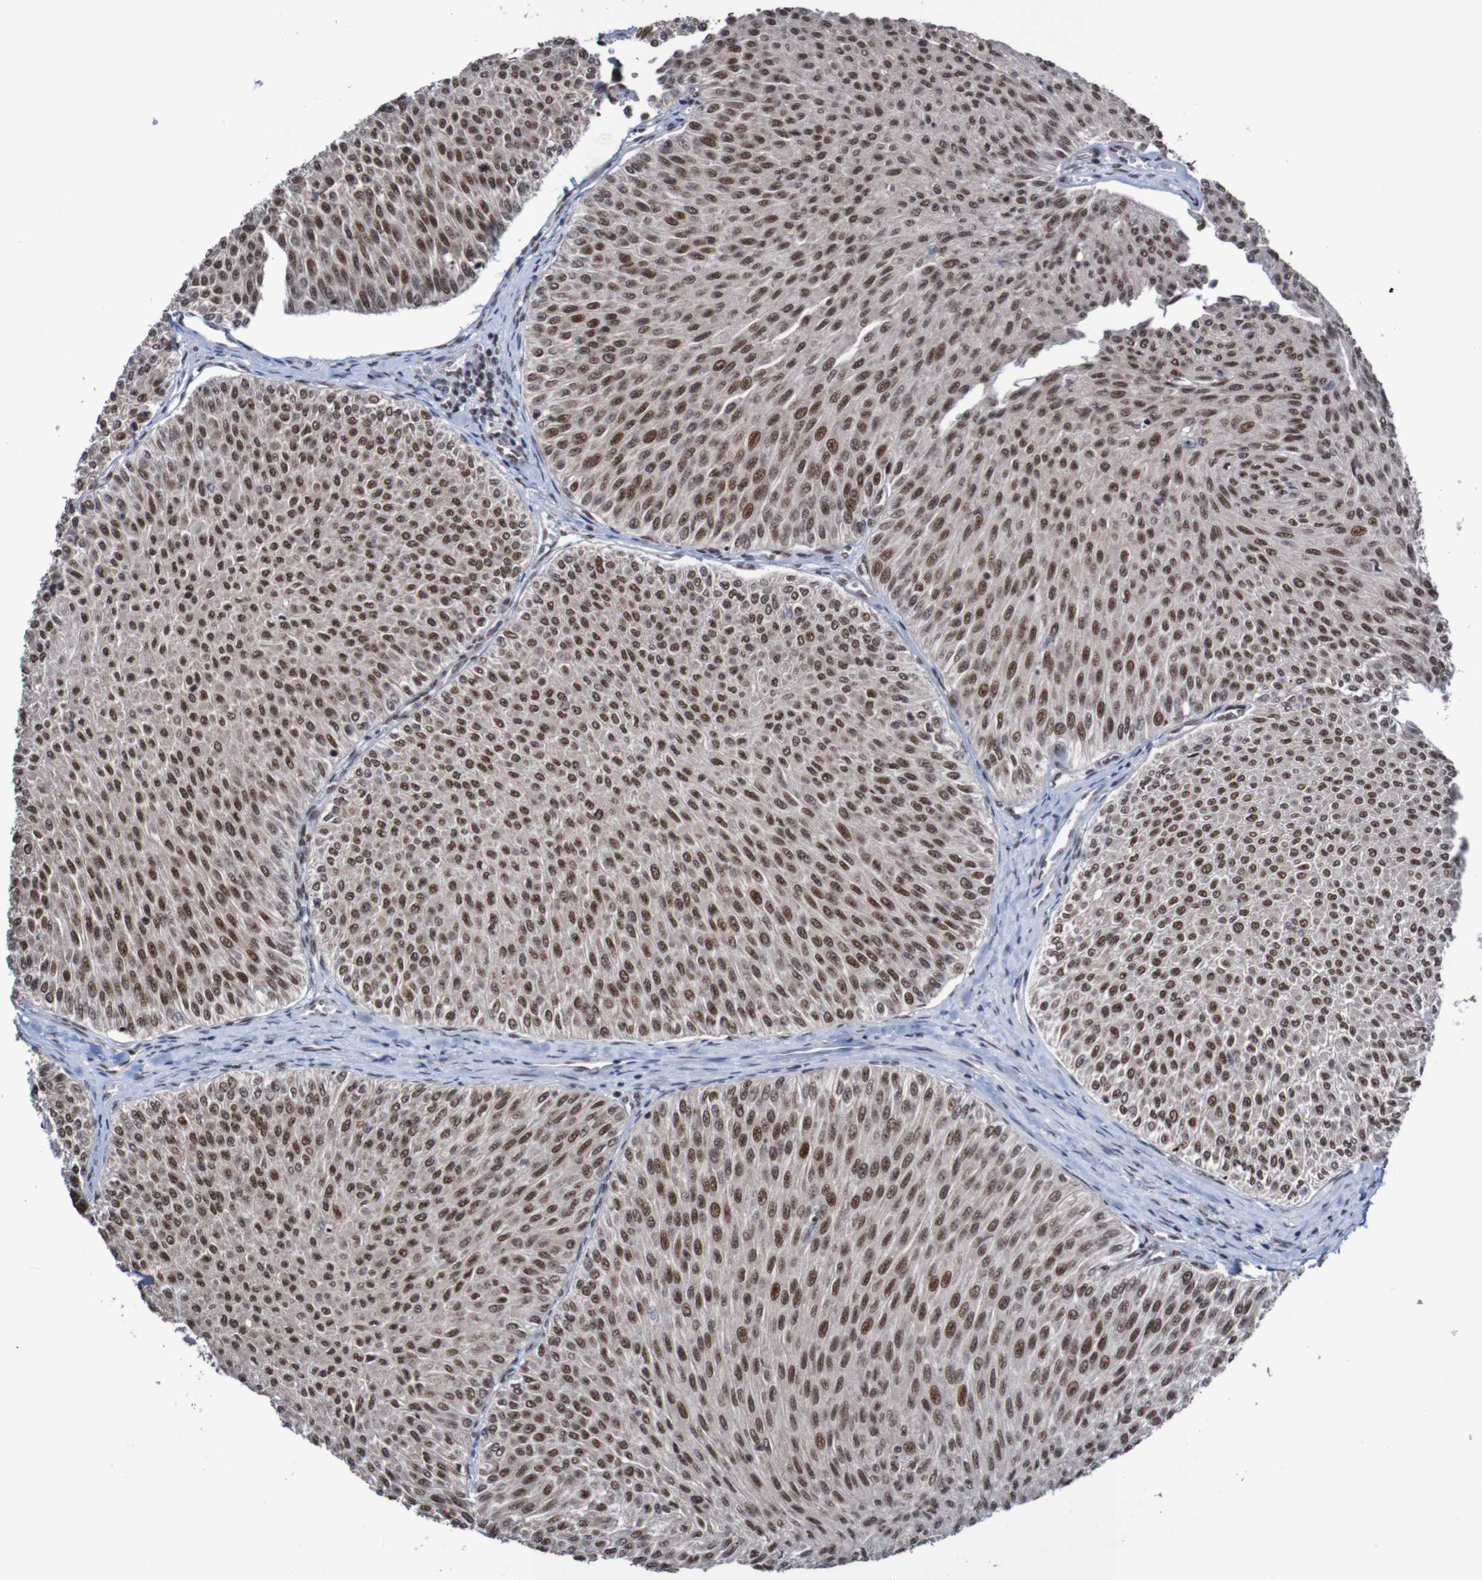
{"staining": {"intensity": "moderate", "quantity": ">75%", "location": "nuclear"}, "tissue": "urothelial cancer", "cell_type": "Tumor cells", "image_type": "cancer", "snomed": [{"axis": "morphology", "description": "Urothelial carcinoma, Low grade"}, {"axis": "topography", "description": "Urinary bladder"}], "caption": "An immunohistochemistry micrograph of tumor tissue is shown. Protein staining in brown shows moderate nuclear positivity in urothelial cancer within tumor cells. (Brightfield microscopy of DAB IHC at high magnification).", "gene": "CDC5L", "patient": {"sex": "male", "age": 78}}